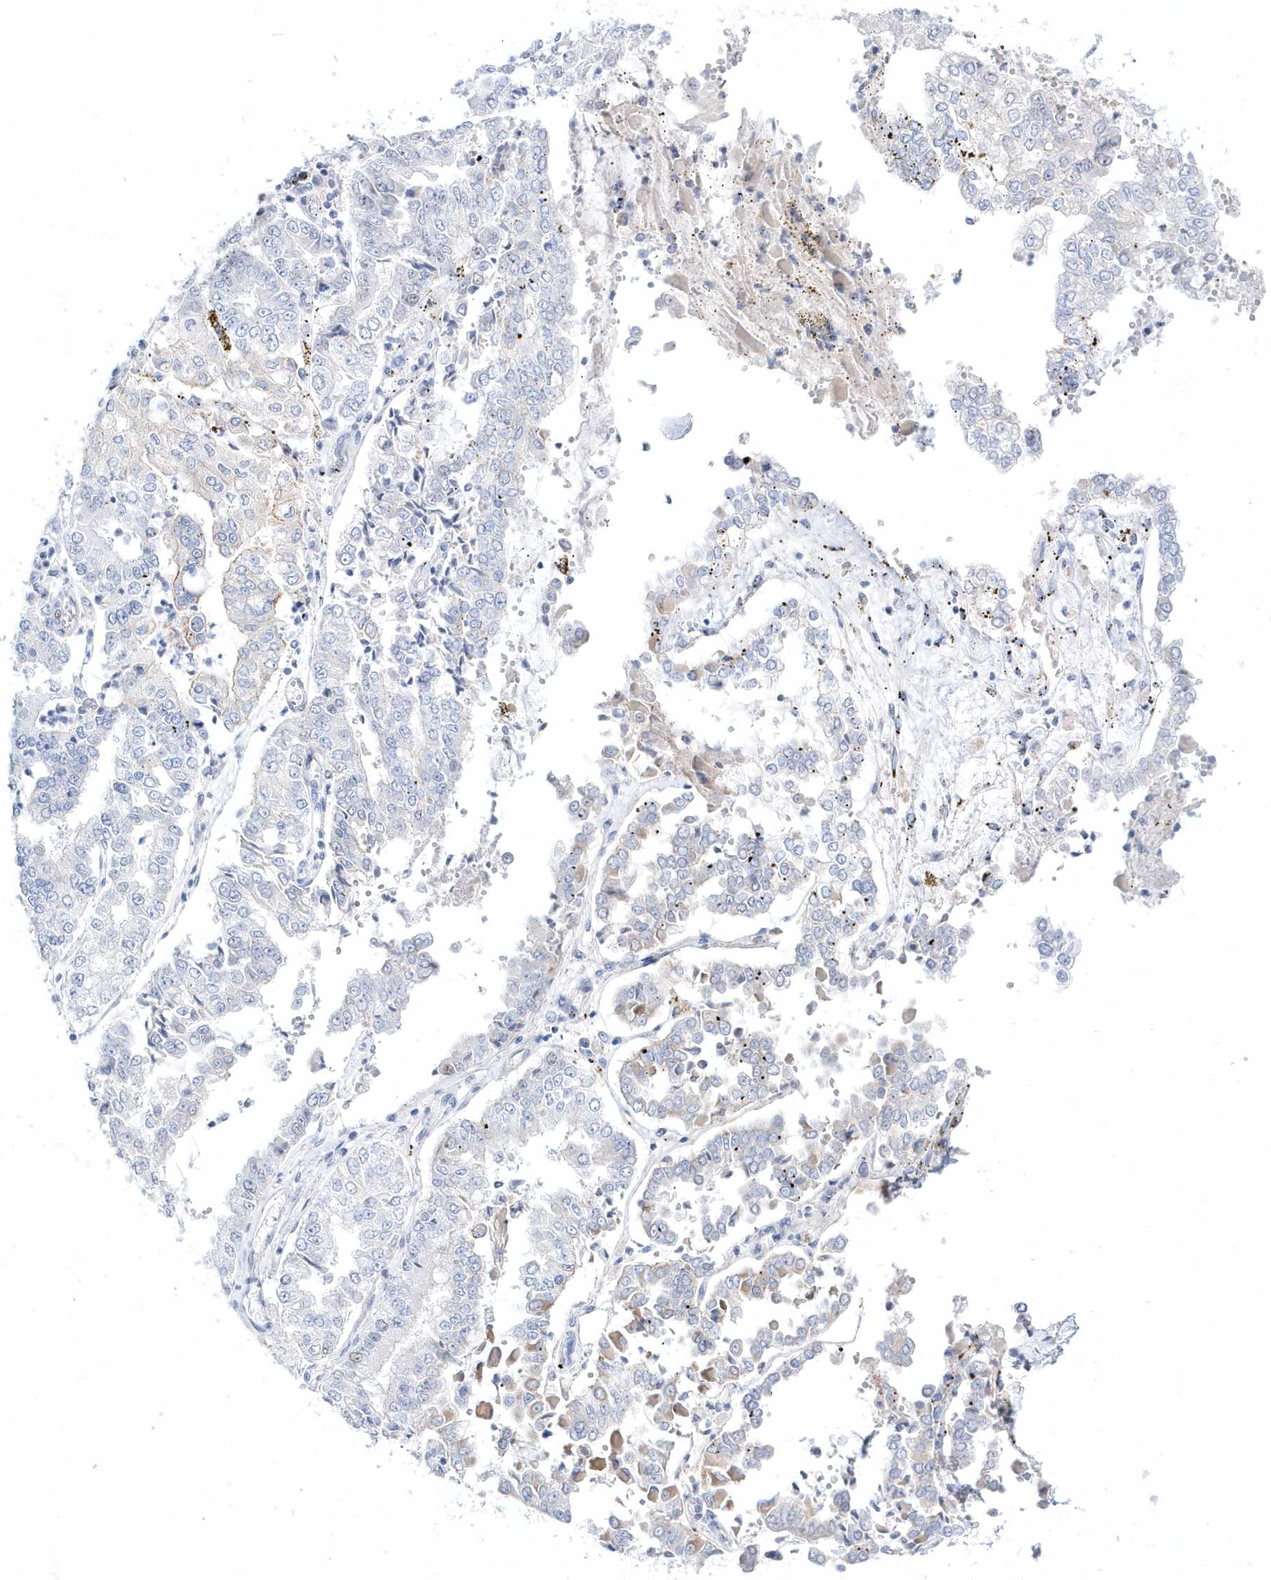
{"staining": {"intensity": "negative", "quantity": "none", "location": "none"}, "tissue": "stomach cancer", "cell_type": "Tumor cells", "image_type": "cancer", "snomed": [{"axis": "morphology", "description": "Adenocarcinoma, NOS"}, {"axis": "topography", "description": "Stomach"}], "caption": "DAB immunohistochemical staining of adenocarcinoma (stomach) reveals no significant staining in tumor cells. Brightfield microscopy of immunohistochemistry stained with DAB (3,3'-diaminobenzidine) (brown) and hematoxylin (blue), captured at high magnification.", "gene": "TMCO6", "patient": {"sex": "male", "age": 76}}